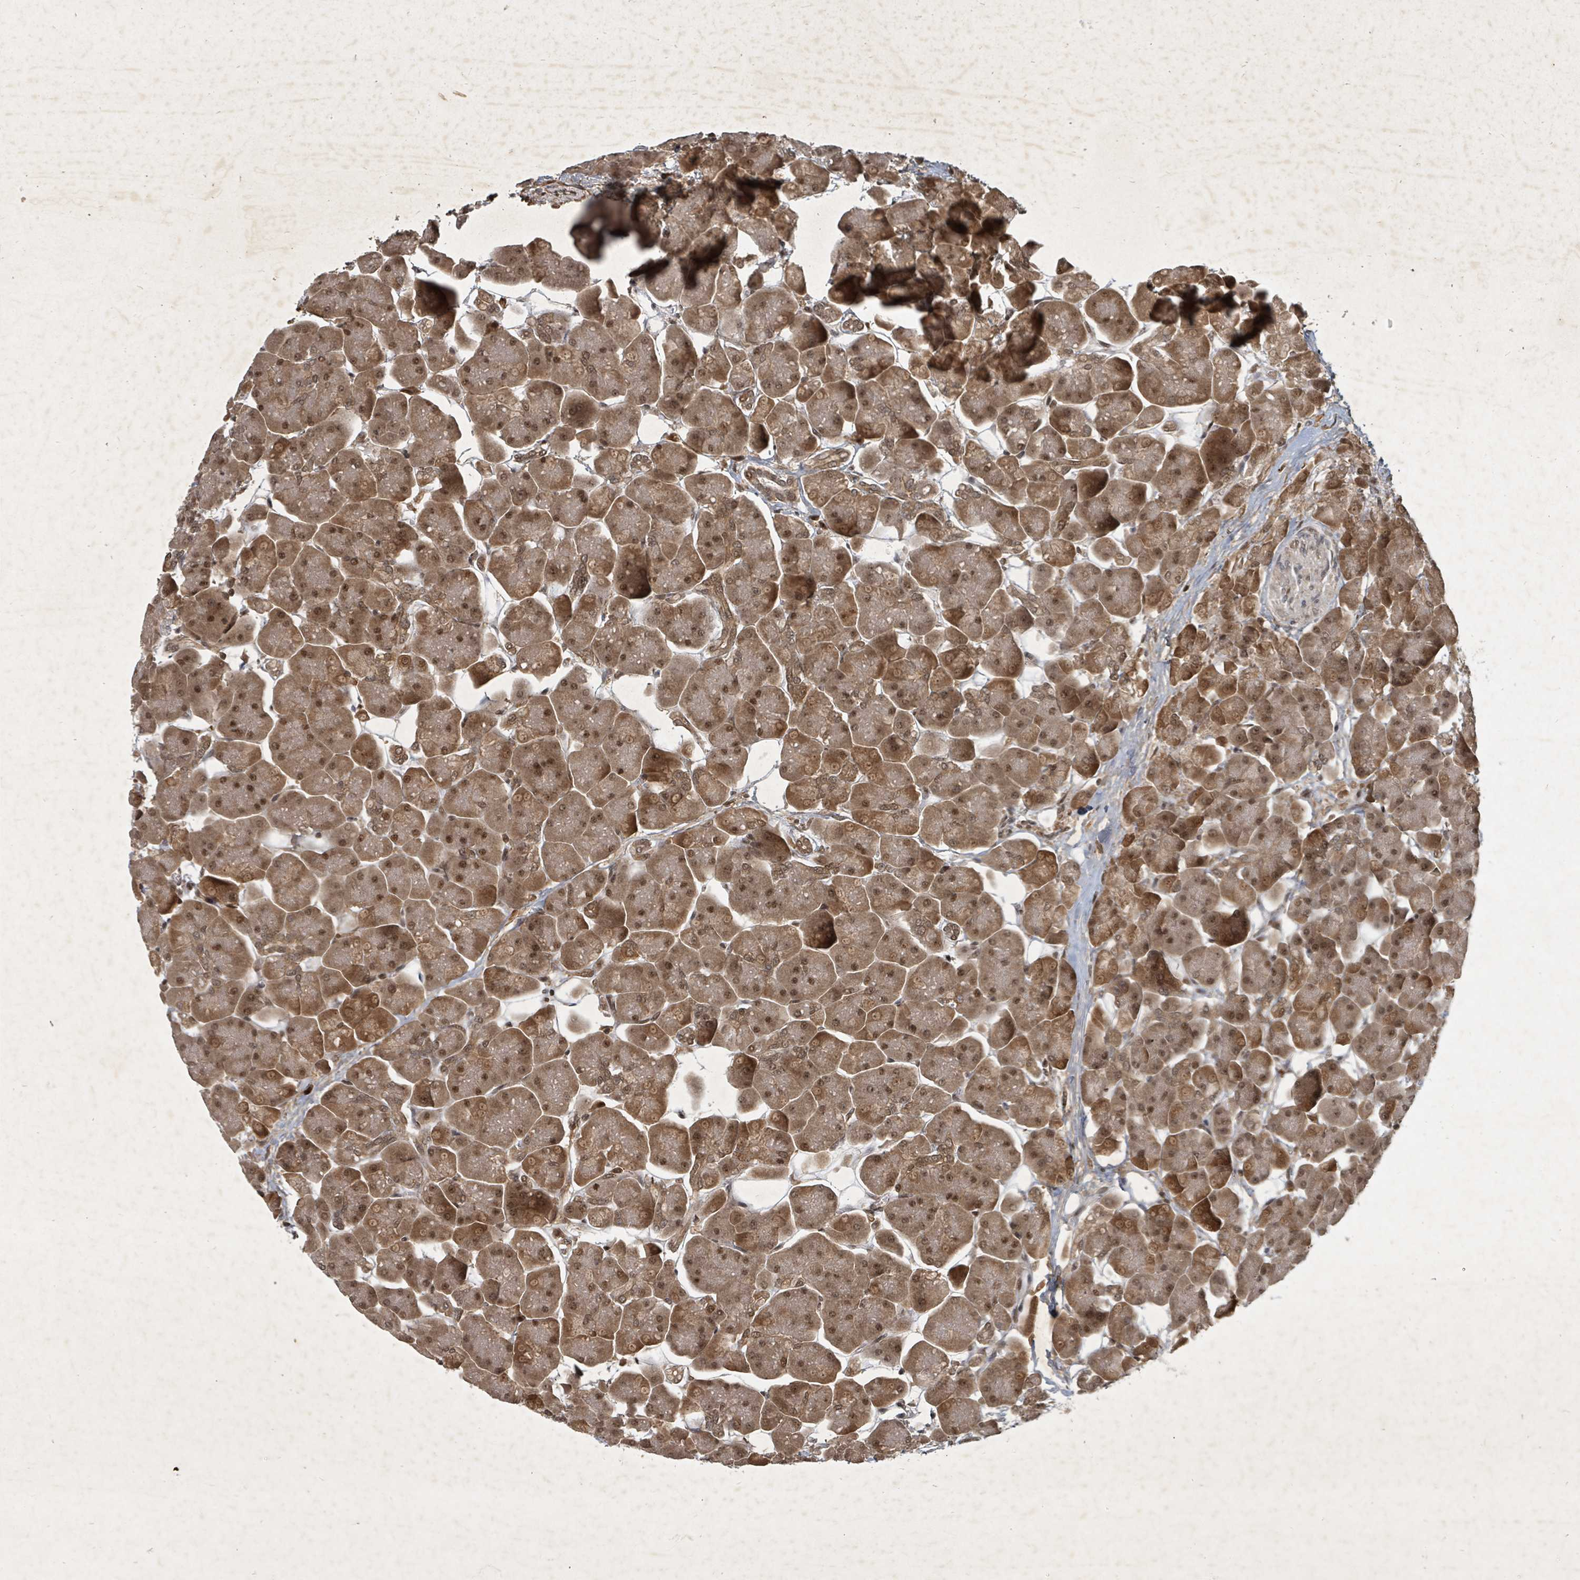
{"staining": {"intensity": "moderate", "quantity": ">75%", "location": "cytoplasmic/membranous,nuclear"}, "tissue": "pancreas", "cell_type": "Exocrine glandular cells", "image_type": "normal", "snomed": [{"axis": "morphology", "description": "Normal tissue, NOS"}, {"axis": "topography", "description": "Pancreas"}], "caption": "Exocrine glandular cells exhibit moderate cytoplasmic/membranous,nuclear expression in approximately >75% of cells in unremarkable pancreas. (Stains: DAB in brown, nuclei in blue, Microscopy: brightfield microscopy at high magnification).", "gene": "KDM4E", "patient": {"sex": "male", "age": 66}}